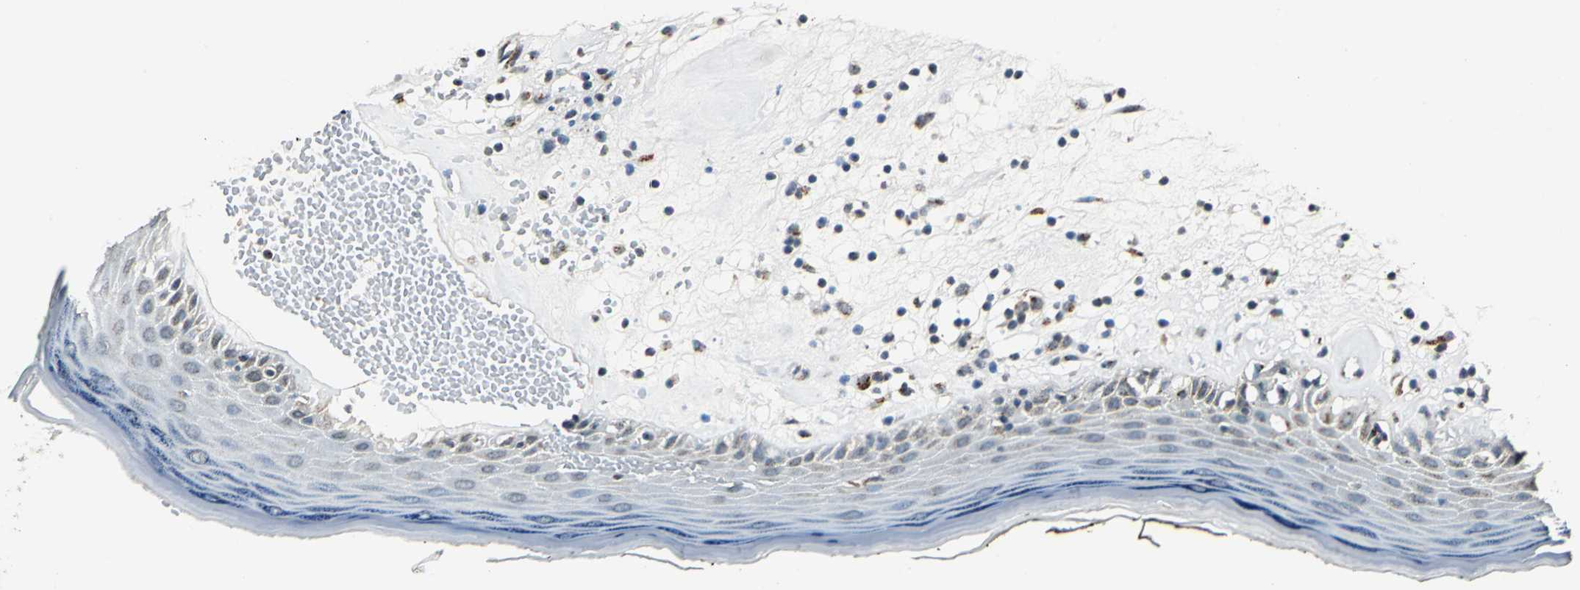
{"staining": {"intensity": "weak", "quantity": "25%-75%", "location": "cytoplasmic/membranous"}, "tissue": "skin", "cell_type": "Epidermal cells", "image_type": "normal", "snomed": [{"axis": "morphology", "description": "Normal tissue, NOS"}, {"axis": "morphology", "description": "Inflammation, NOS"}, {"axis": "topography", "description": "Vulva"}], "caption": "Immunohistochemical staining of unremarkable human skin displays 25%-75% levels of weak cytoplasmic/membranous protein positivity in approximately 25%-75% of epidermal cells.", "gene": "TMEM115", "patient": {"sex": "female", "age": 84}}